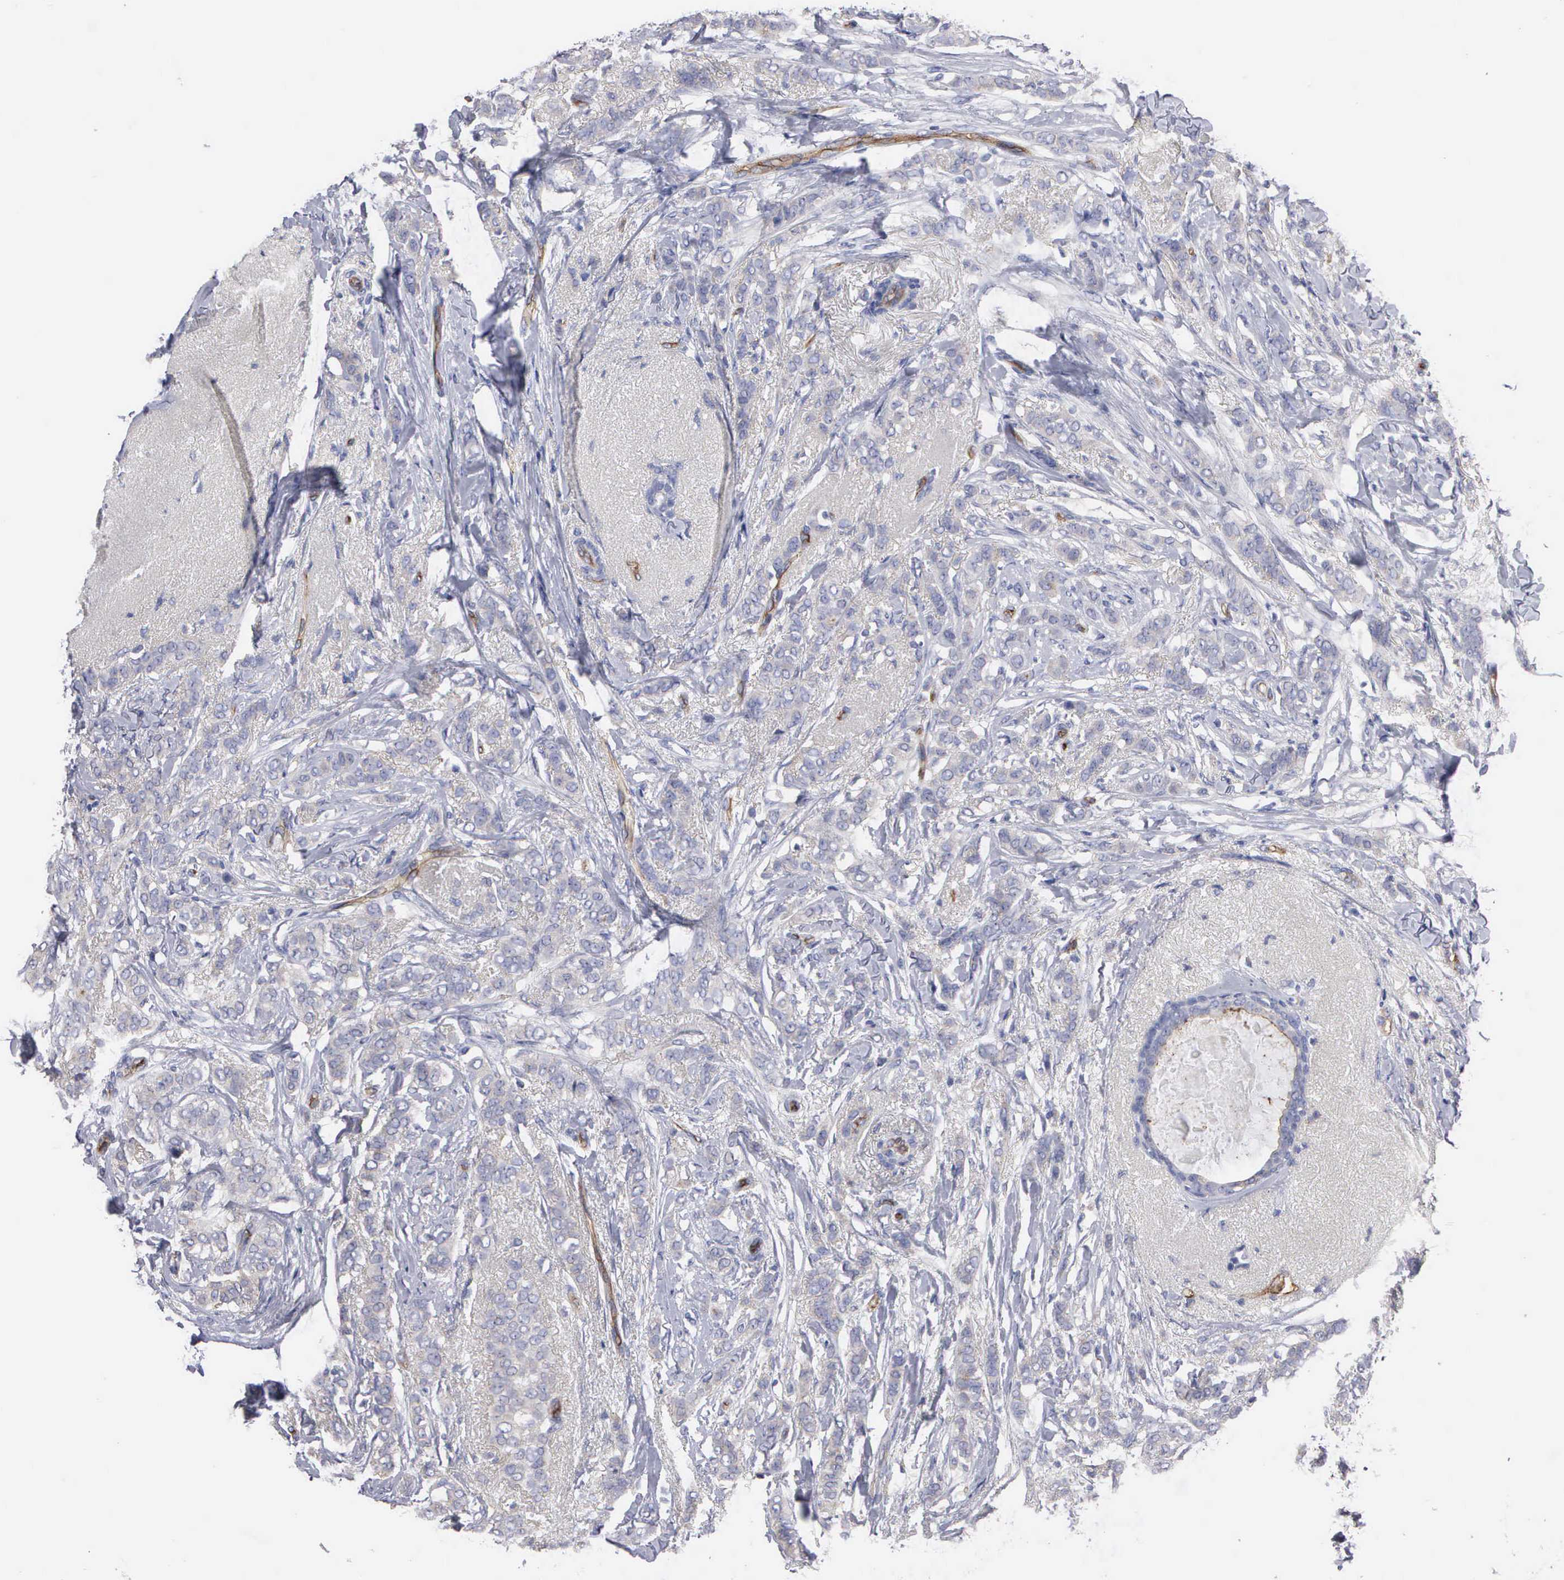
{"staining": {"intensity": "negative", "quantity": "none", "location": "none"}, "tissue": "breast cancer", "cell_type": "Tumor cells", "image_type": "cancer", "snomed": [{"axis": "morphology", "description": "Lobular carcinoma"}, {"axis": "topography", "description": "Breast"}], "caption": "Tumor cells show no significant protein positivity in lobular carcinoma (breast). Brightfield microscopy of immunohistochemistry (IHC) stained with DAB (3,3'-diaminobenzidine) (brown) and hematoxylin (blue), captured at high magnification.", "gene": "RDX", "patient": {"sex": "female", "age": 55}}